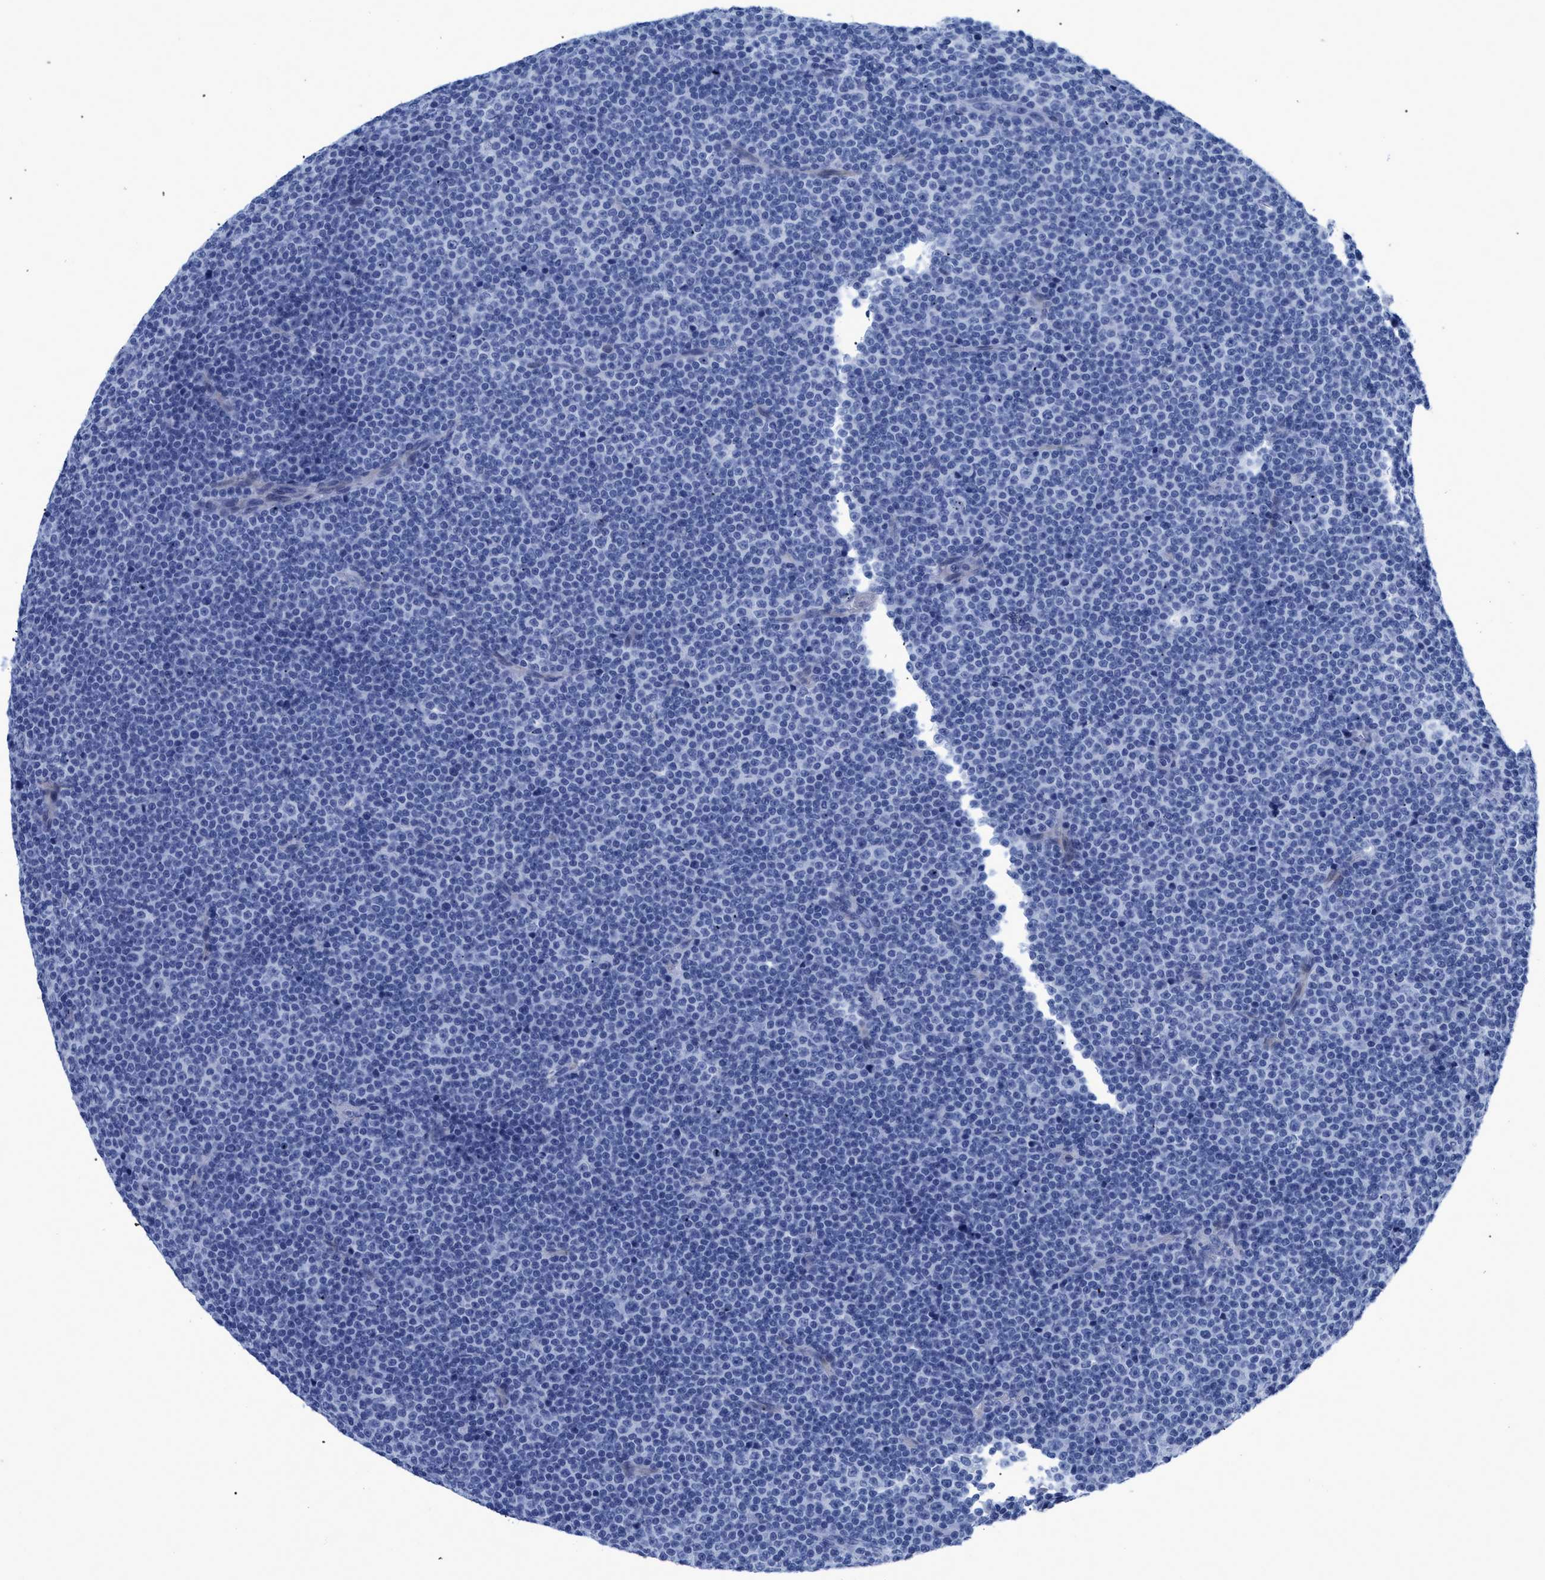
{"staining": {"intensity": "negative", "quantity": "none", "location": "none"}, "tissue": "lymphoma", "cell_type": "Tumor cells", "image_type": "cancer", "snomed": [{"axis": "morphology", "description": "Malignant lymphoma, non-Hodgkin's type, Low grade"}, {"axis": "topography", "description": "Lymph node"}], "caption": "There is no significant positivity in tumor cells of low-grade malignant lymphoma, non-Hodgkin's type.", "gene": "DUSP26", "patient": {"sex": "female", "age": 67}}